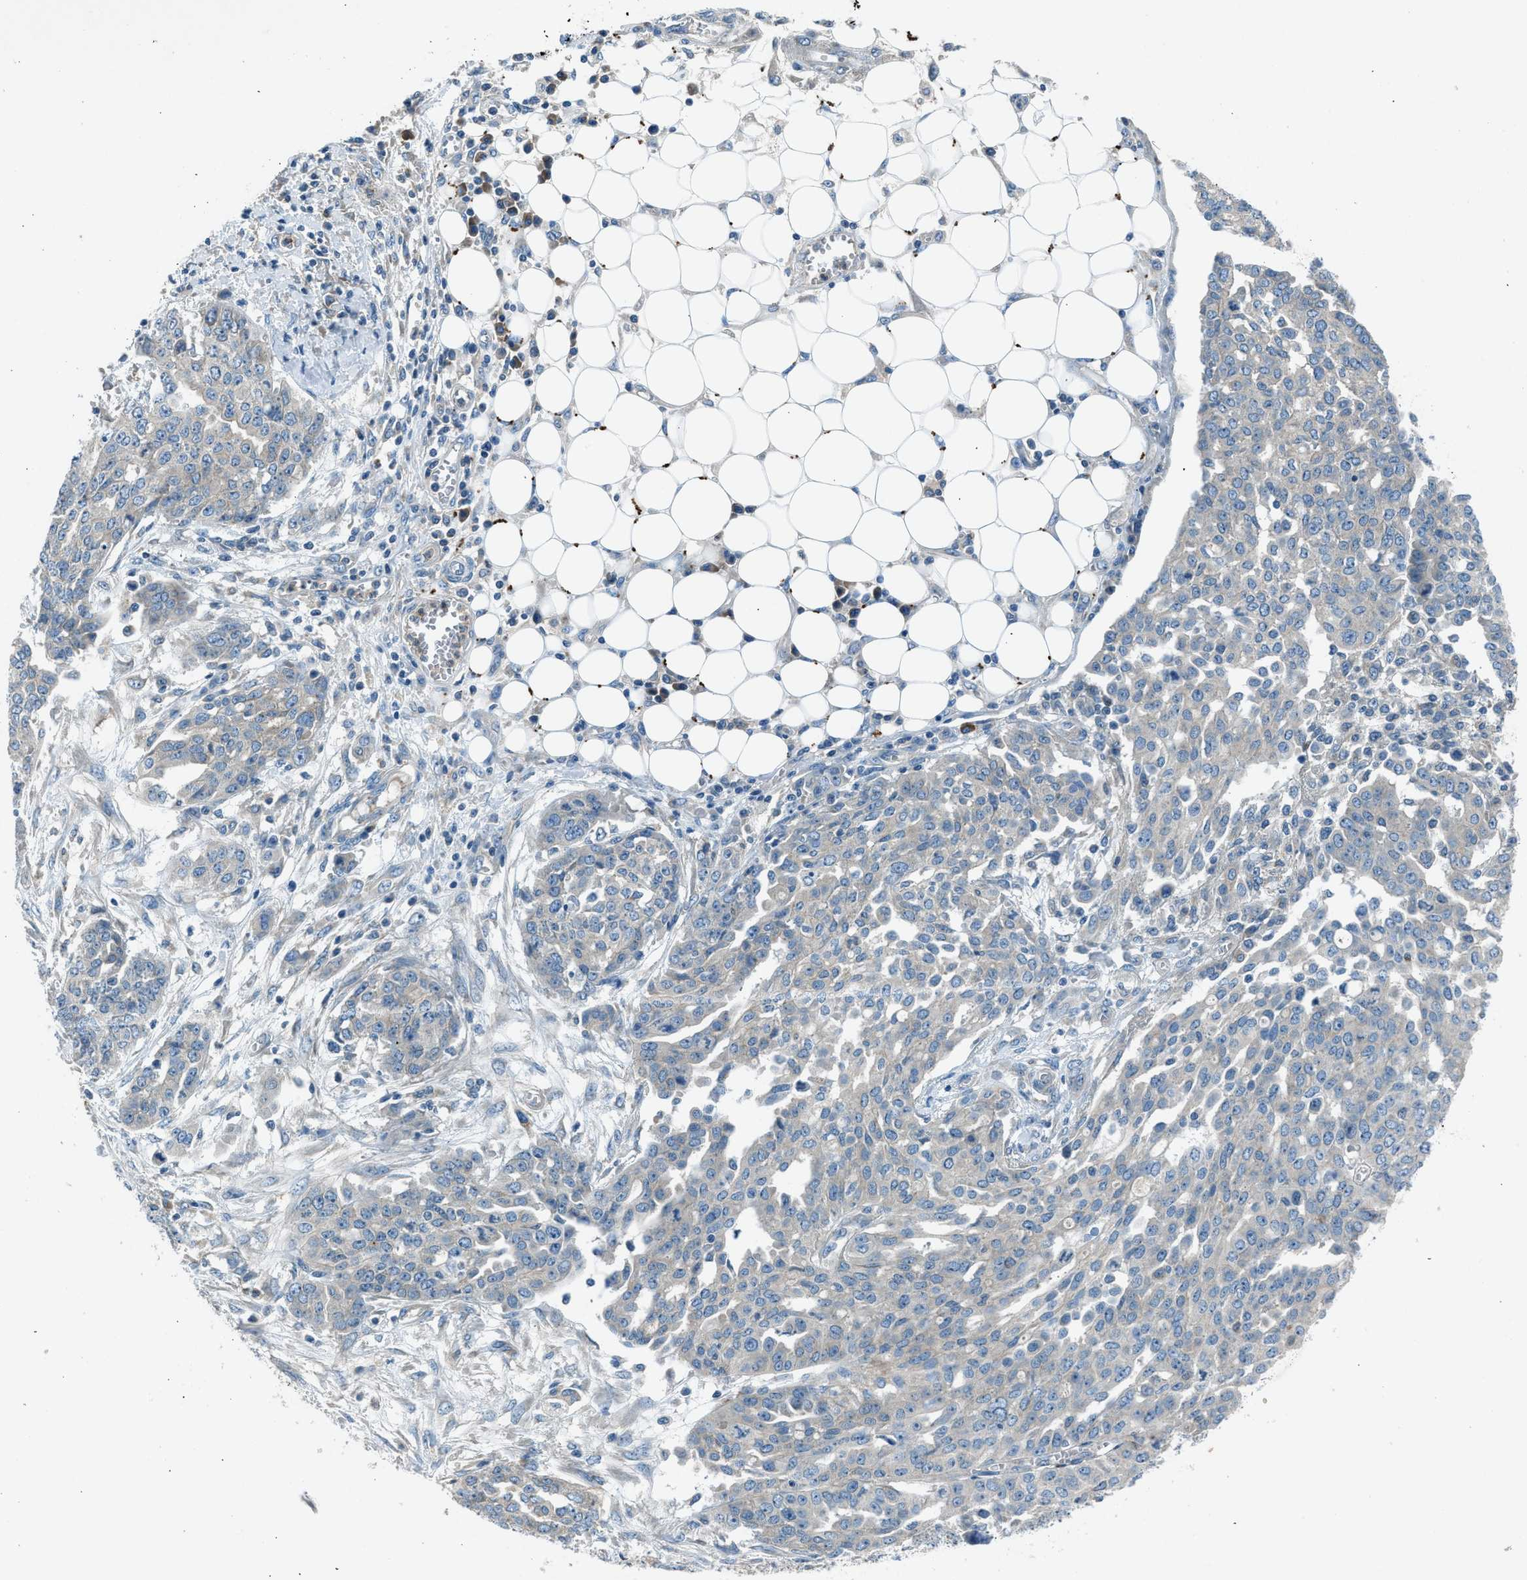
{"staining": {"intensity": "negative", "quantity": "none", "location": "none"}, "tissue": "ovarian cancer", "cell_type": "Tumor cells", "image_type": "cancer", "snomed": [{"axis": "morphology", "description": "Cystadenocarcinoma, serous, NOS"}, {"axis": "topography", "description": "Soft tissue"}, {"axis": "topography", "description": "Ovary"}], "caption": "DAB (3,3'-diaminobenzidine) immunohistochemical staining of ovarian cancer shows no significant staining in tumor cells.", "gene": "BMP1", "patient": {"sex": "female", "age": 57}}